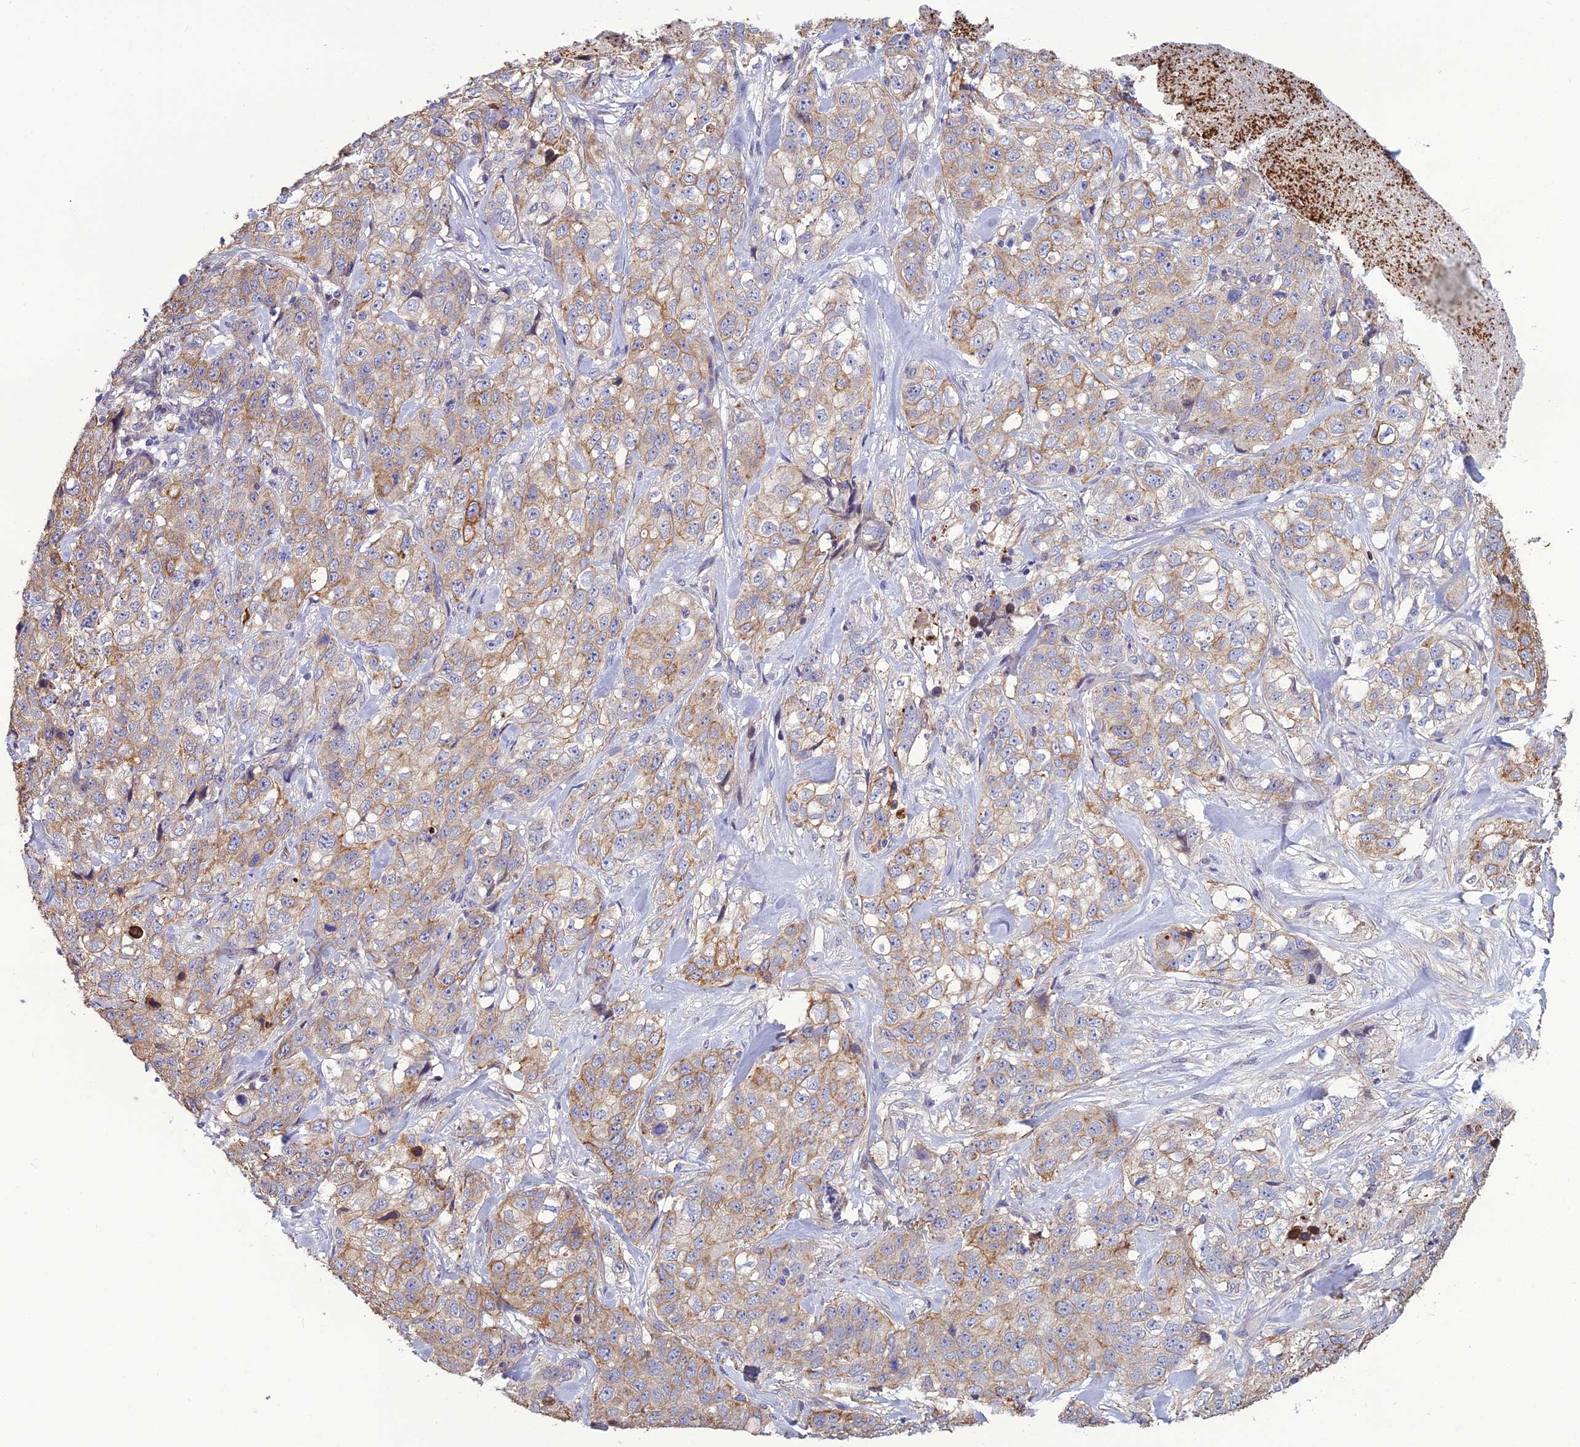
{"staining": {"intensity": "weak", "quantity": "25%-75%", "location": "cytoplasmic/membranous"}, "tissue": "stomach cancer", "cell_type": "Tumor cells", "image_type": "cancer", "snomed": [{"axis": "morphology", "description": "Adenocarcinoma, NOS"}, {"axis": "topography", "description": "Stomach"}], "caption": "This is a histology image of immunohistochemistry staining of stomach adenocarcinoma, which shows weak positivity in the cytoplasmic/membranous of tumor cells.", "gene": "LZTS2", "patient": {"sex": "male", "age": 48}}